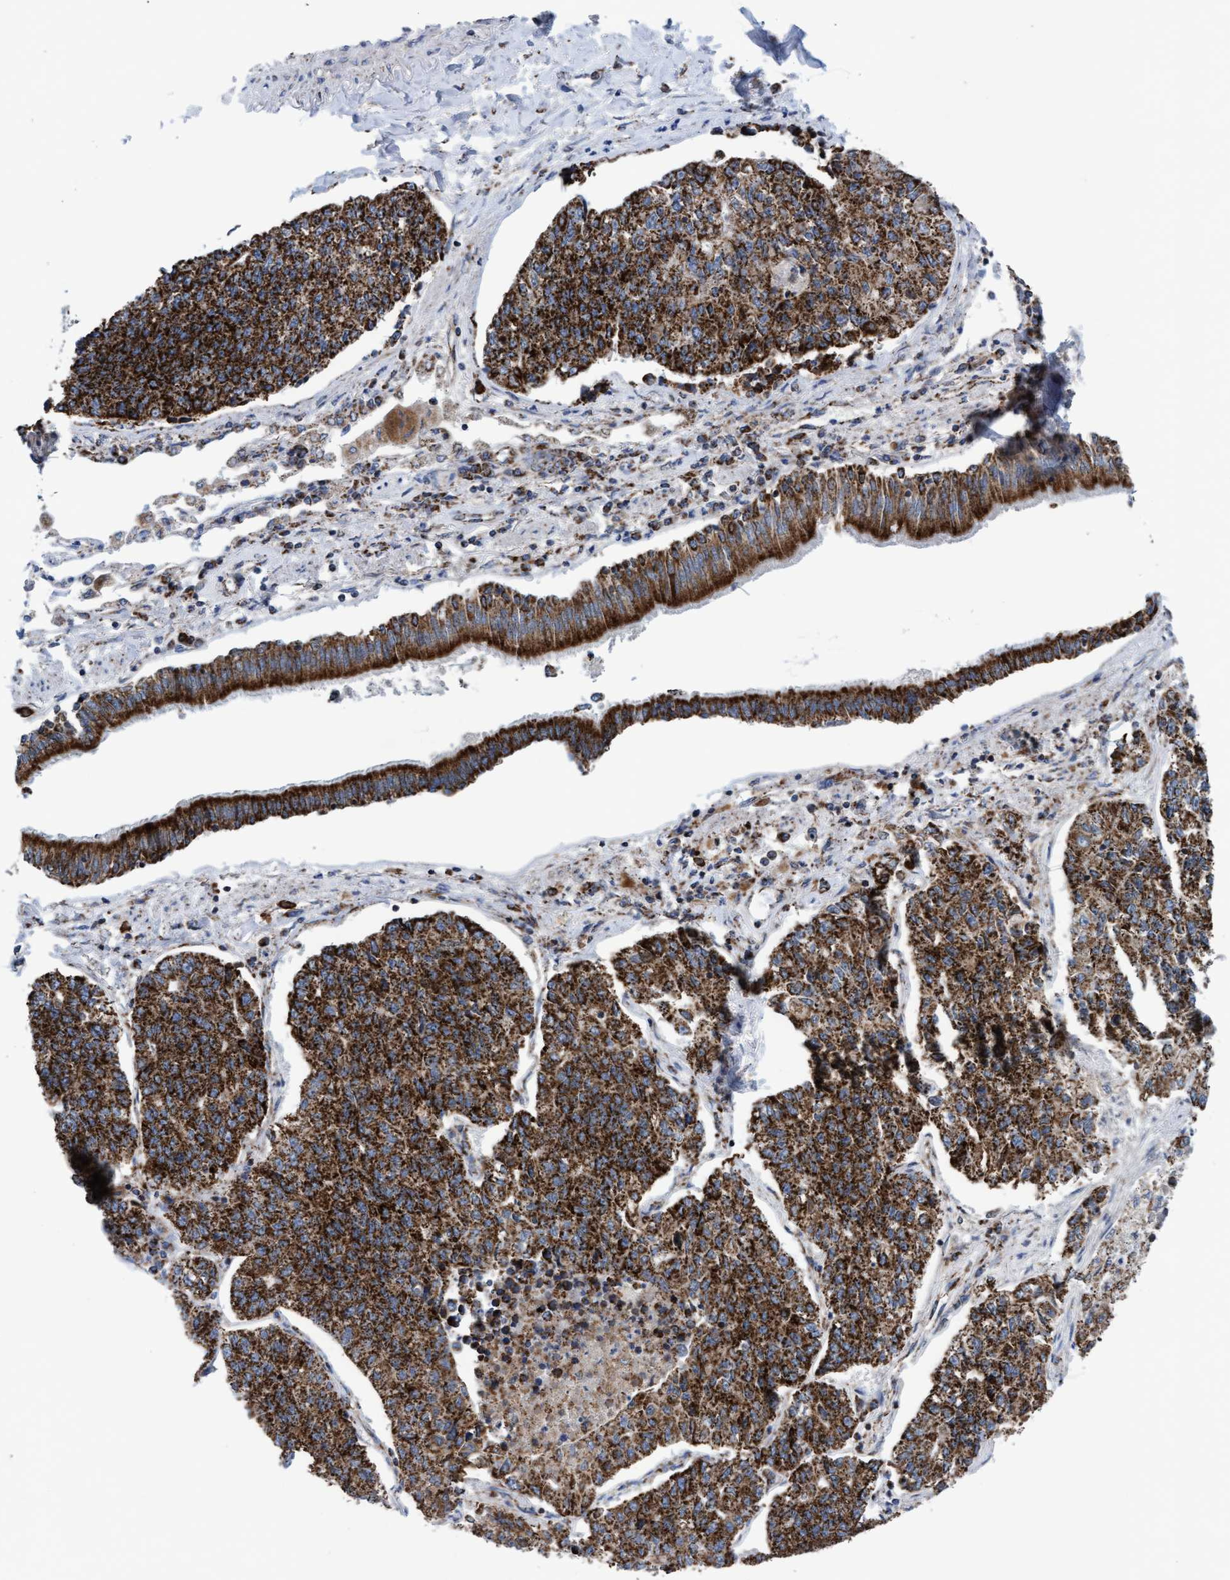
{"staining": {"intensity": "strong", "quantity": ">75%", "location": "cytoplasmic/membranous"}, "tissue": "lung cancer", "cell_type": "Tumor cells", "image_type": "cancer", "snomed": [{"axis": "morphology", "description": "Adenocarcinoma, NOS"}, {"axis": "topography", "description": "Lung"}], "caption": "Immunohistochemistry (IHC) of adenocarcinoma (lung) reveals high levels of strong cytoplasmic/membranous positivity in about >75% of tumor cells.", "gene": "MRPL38", "patient": {"sex": "male", "age": 49}}